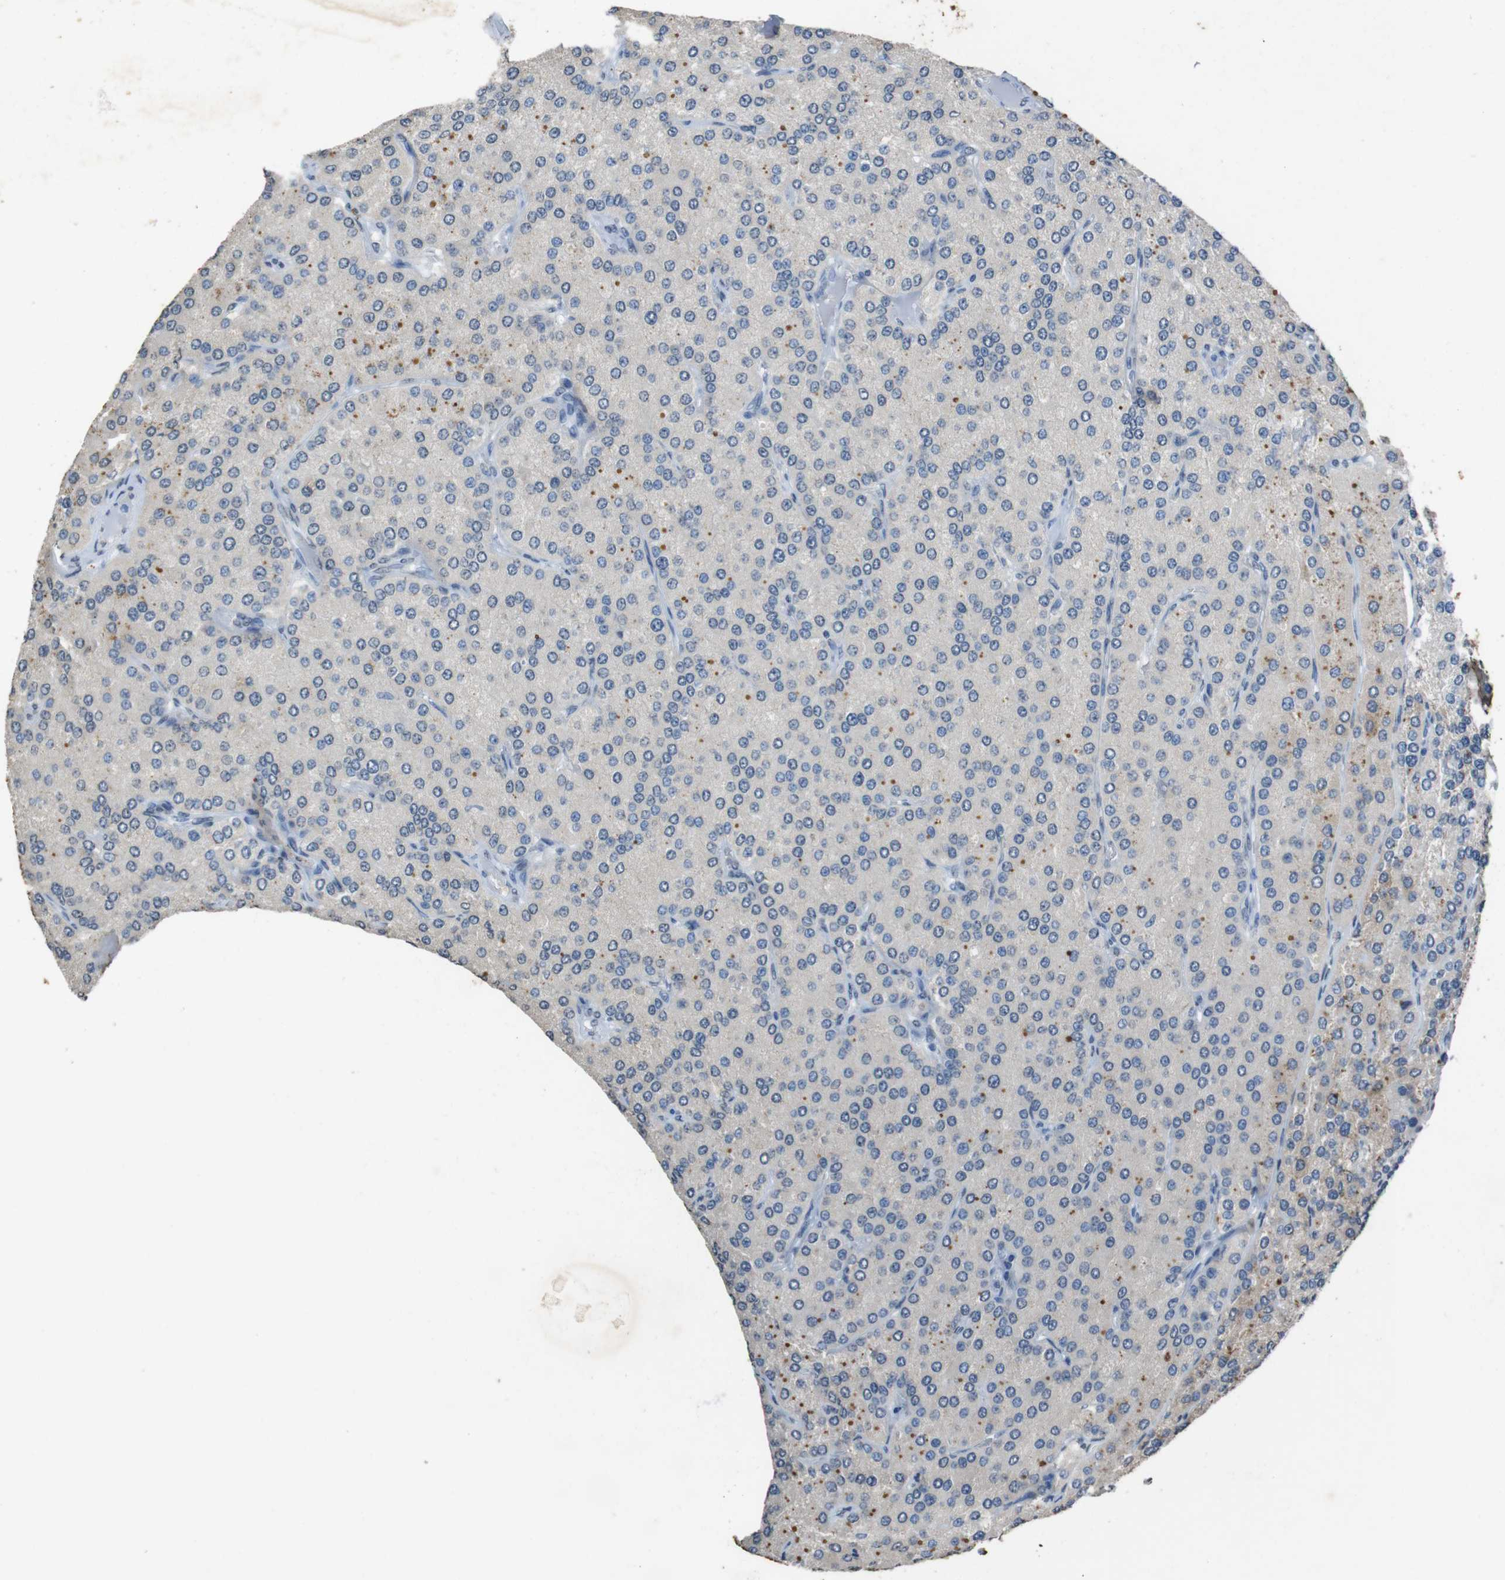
{"staining": {"intensity": "negative", "quantity": "none", "location": "none"}, "tissue": "parathyroid gland", "cell_type": "Glandular cells", "image_type": "normal", "snomed": [{"axis": "morphology", "description": "Normal tissue, NOS"}, {"axis": "morphology", "description": "Adenoma, NOS"}, {"axis": "topography", "description": "Parathyroid gland"}], "caption": "Immunohistochemical staining of unremarkable parathyroid gland demonstrates no significant positivity in glandular cells. (Brightfield microscopy of DAB (3,3'-diaminobenzidine) immunohistochemistry (IHC) at high magnification).", "gene": "STBD1", "patient": {"sex": "female", "age": 86}}